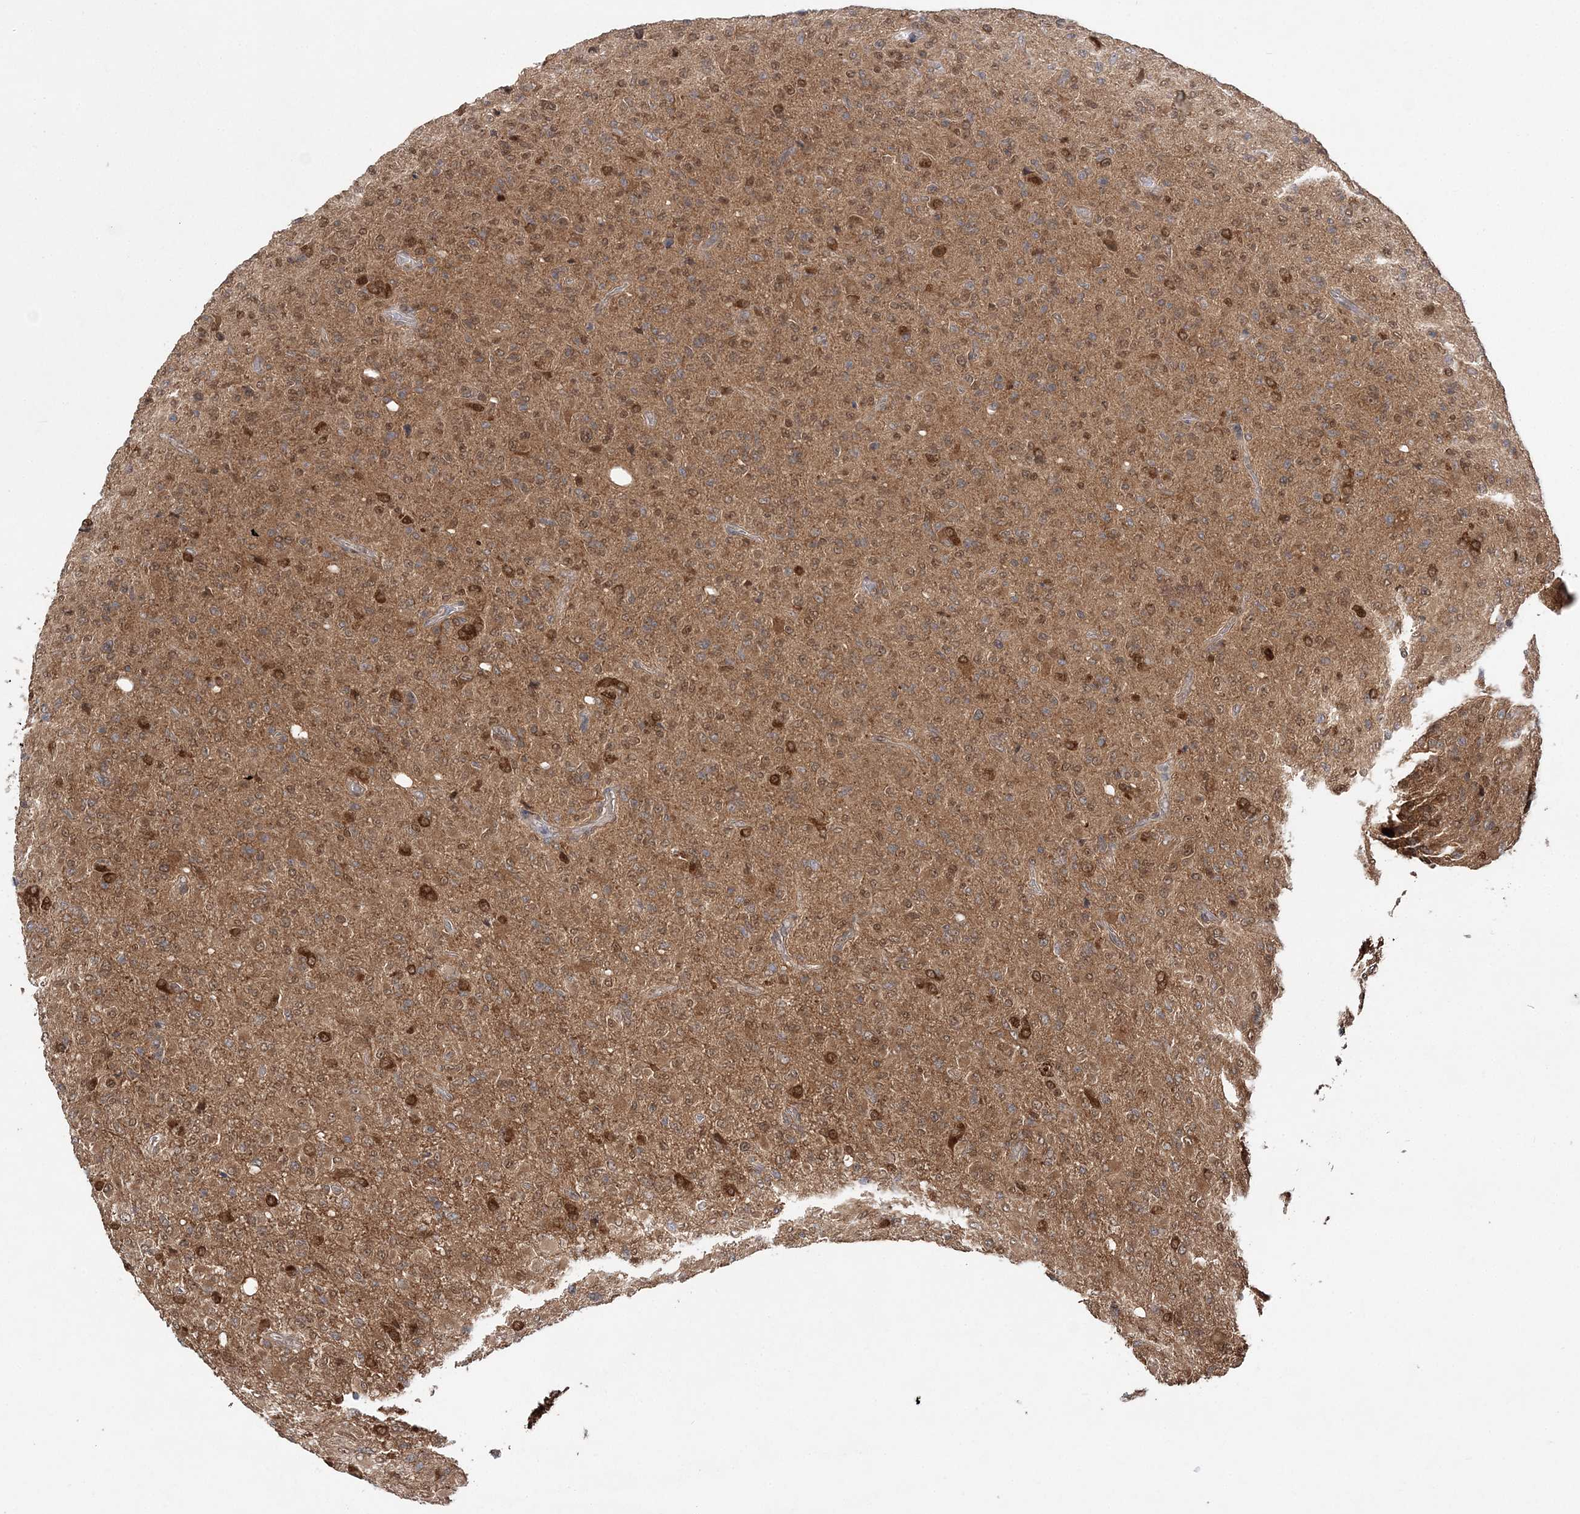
{"staining": {"intensity": "moderate", "quantity": ">75%", "location": "cytoplasmic/membranous,nuclear"}, "tissue": "glioma", "cell_type": "Tumor cells", "image_type": "cancer", "snomed": [{"axis": "morphology", "description": "Glioma, malignant, High grade"}, {"axis": "topography", "description": "Brain"}], "caption": "A medium amount of moderate cytoplasmic/membranous and nuclear expression is seen in approximately >75% of tumor cells in glioma tissue.", "gene": "NIF3L1", "patient": {"sex": "female", "age": 57}}